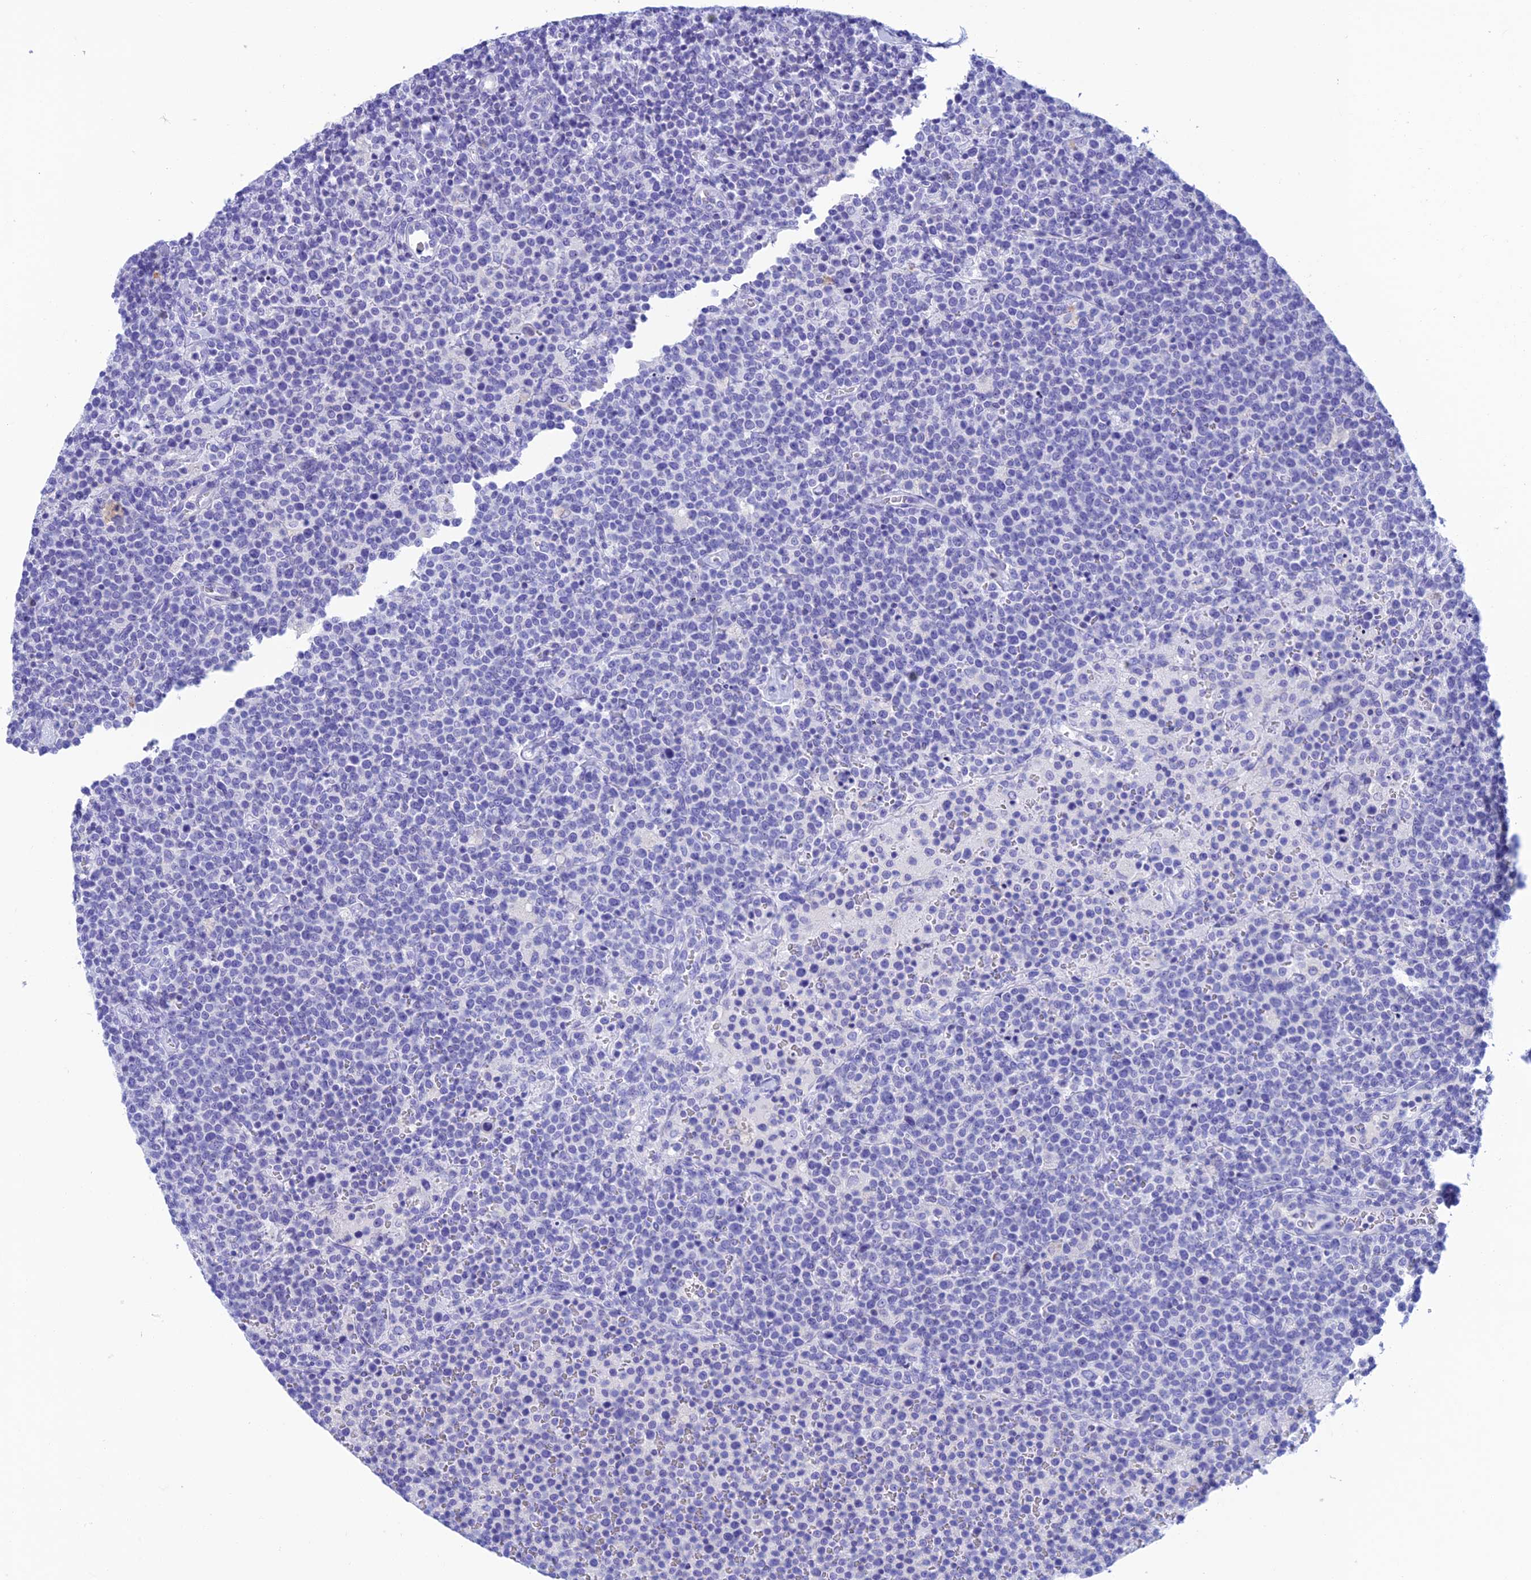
{"staining": {"intensity": "negative", "quantity": "none", "location": "none"}, "tissue": "lymphoma", "cell_type": "Tumor cells", "image_type": "cancer", "snomed": [{"axis": "morphology", "description": "Malignant lymphoma, non-Hodgkin's type, High grade"}, {"axis": "topography", "description": "Lymph node"}], "caption": "Immunohistochemistry of lymphoma demonstrates no staining in tumor cells. Brightfield microscopy of IHC stained with DAB (3,3'-diaminobenzidine) (brown) and hematoxylin (blue), captured at high magnification.", "gene": "NXPE4", "patient": {"sex": "male", "age": 61}}